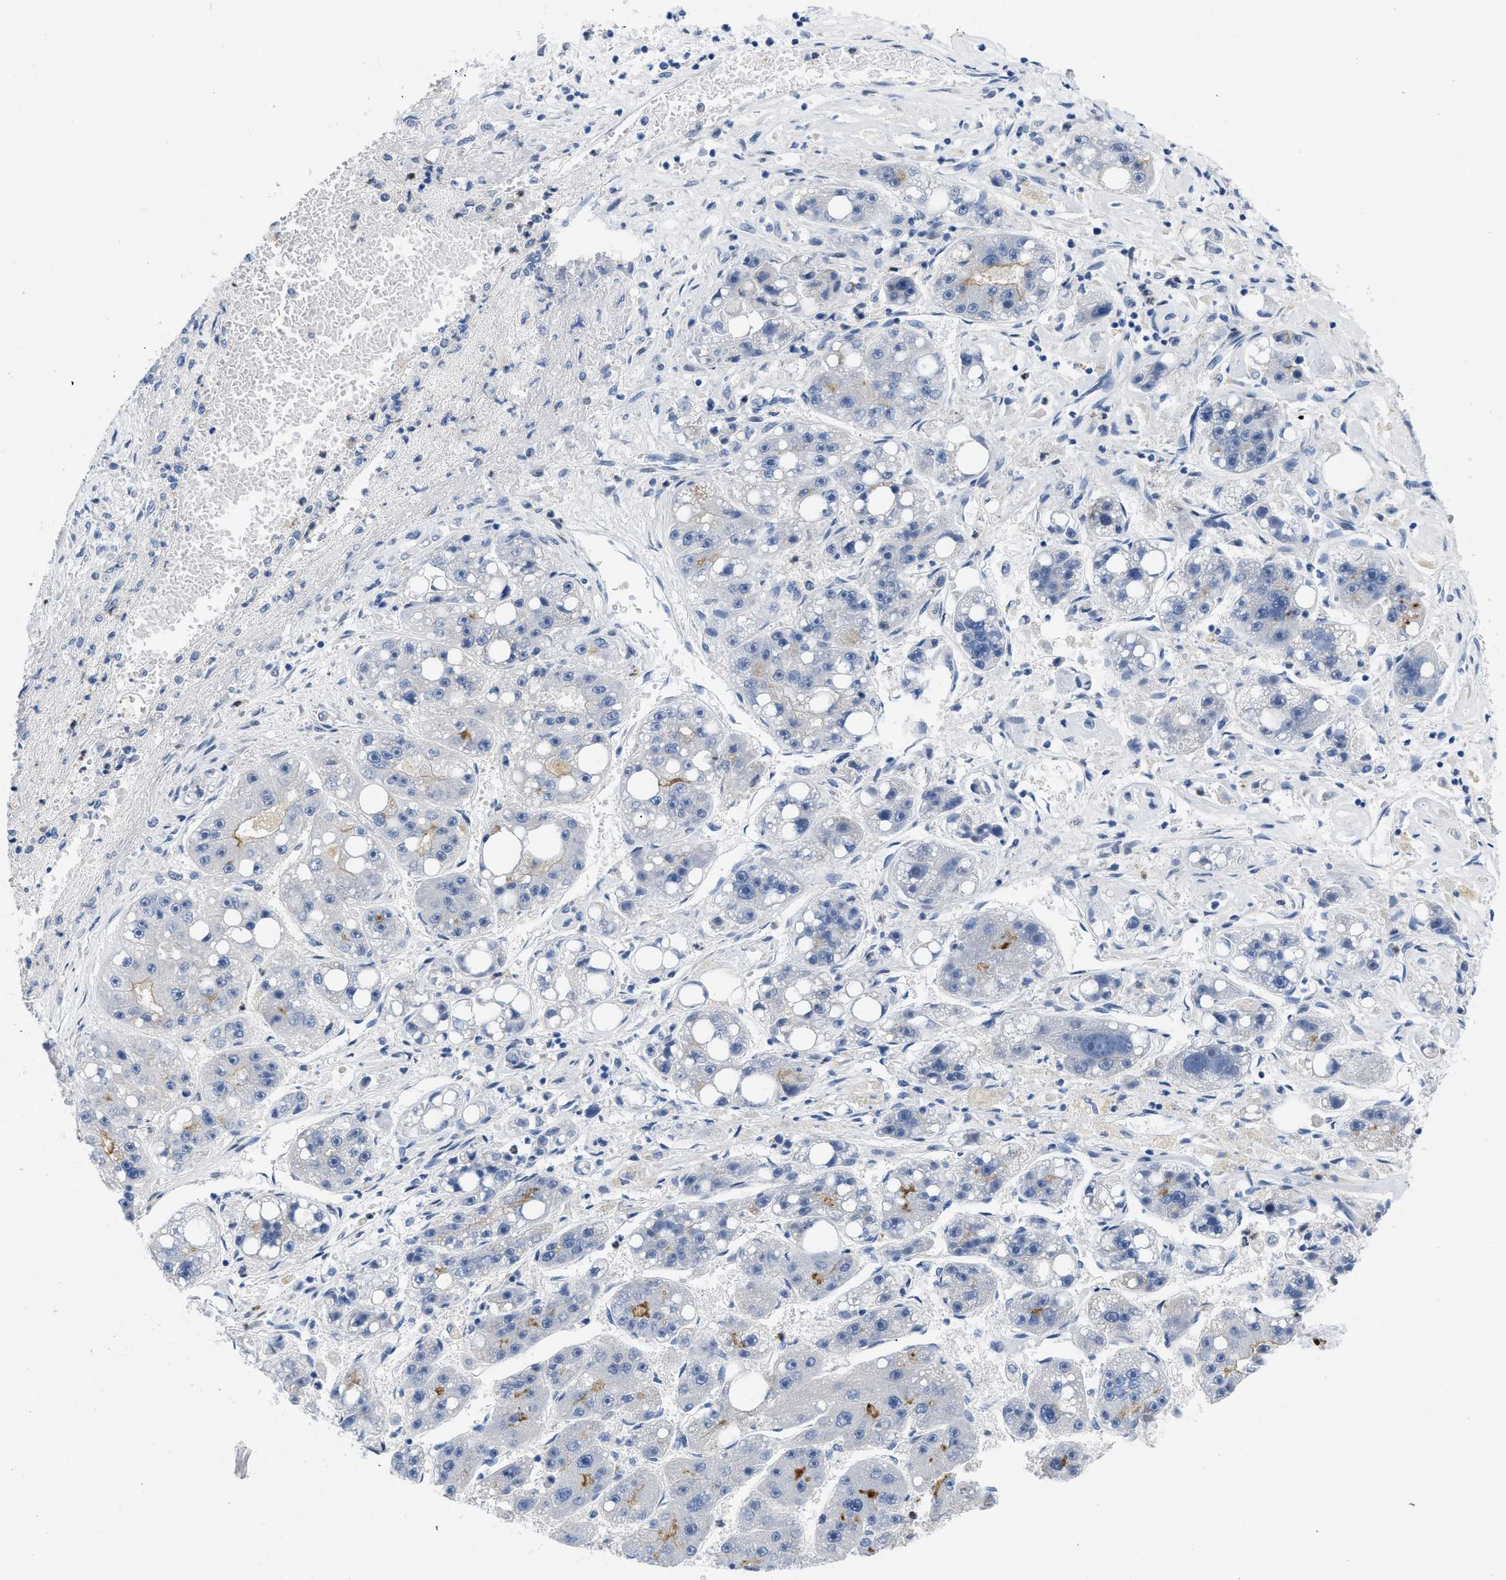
{"staining": {"intensity": "weak", "quantity": "<25%", "location": "cytoplasmic/membranous"}, "tissue": "liver cancer", "cell_type": "Tumor cells", "image_type": "cancer", "snomed": [{"axis": "morphology", "description": "Carcinoma, Hepatocellular, NOS"}, {"axis": "topography", "description": "Liver"}], "caption": "This is a image of IHC staining of liver cancer (hepatocellular carcinoma), which shows no staining in tumor cells.", "gene": "NFIX", "patient": {"sex": "female", "age": 61}}